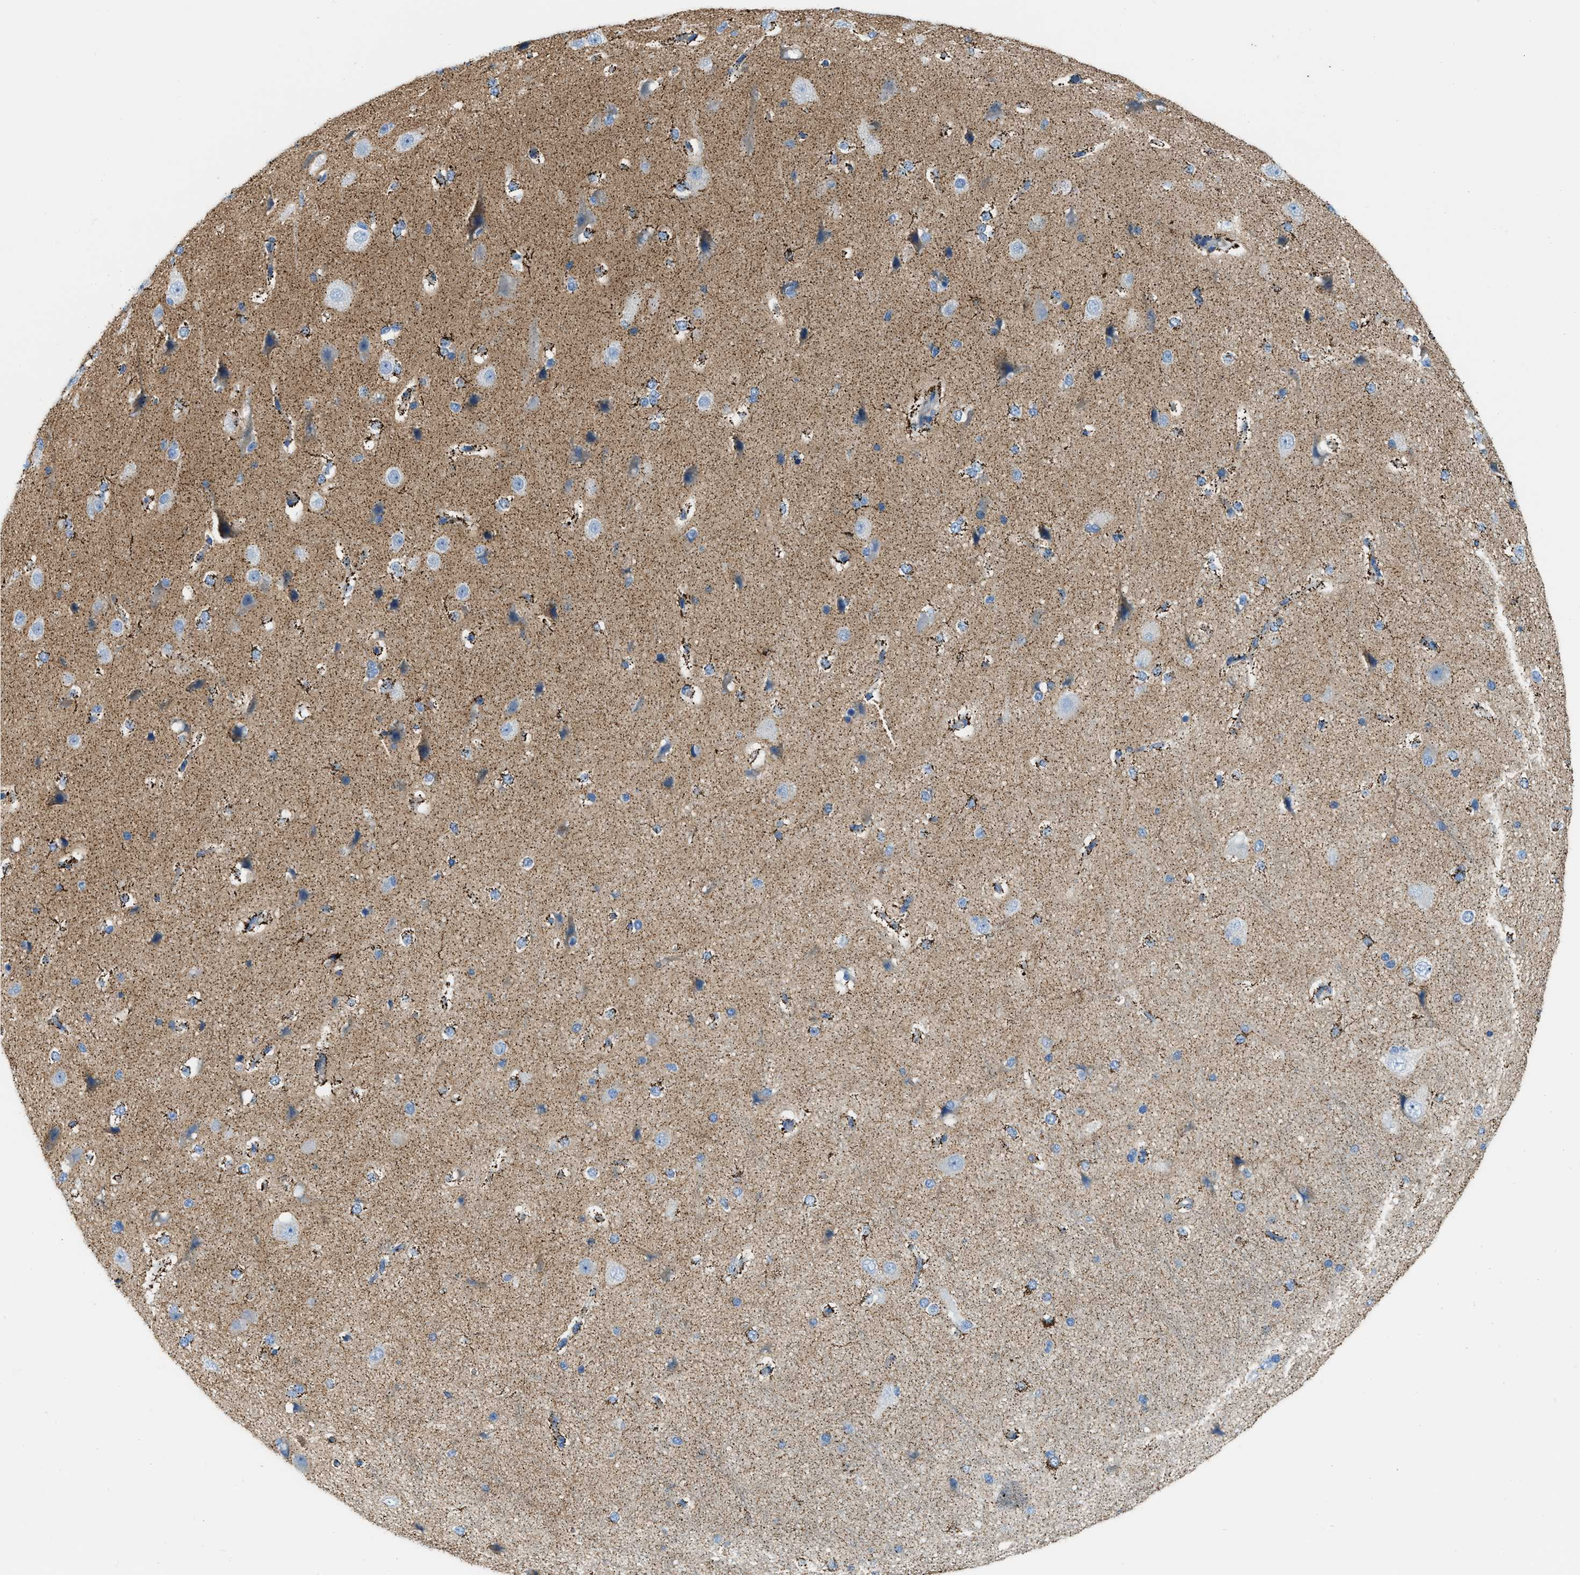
{"staining": {"intensity": "negative", "quantity": "none", "location": "none"}, "tissue": "cerebral cortex", "cell_type": "Endothelial cells", "image_type": "normal", "snomed": [{"axis": "morphology", "description": "Normal tissue, NOS"}, {"axis": "morphology", "description": "Developmental malformation"}, {"axis": "topography", "description": "Cerebral cortex"}], "caption": "The immunohistochemistry photomicrograph has no significant staining in endothelial cells of cerebral cortex. (Brightfield microscopy of DAB (3,3'-diaminobenzidine) IHC at high magnification).", "gene": "JADE1", "patient": {"sex": "female", "age": 30}}